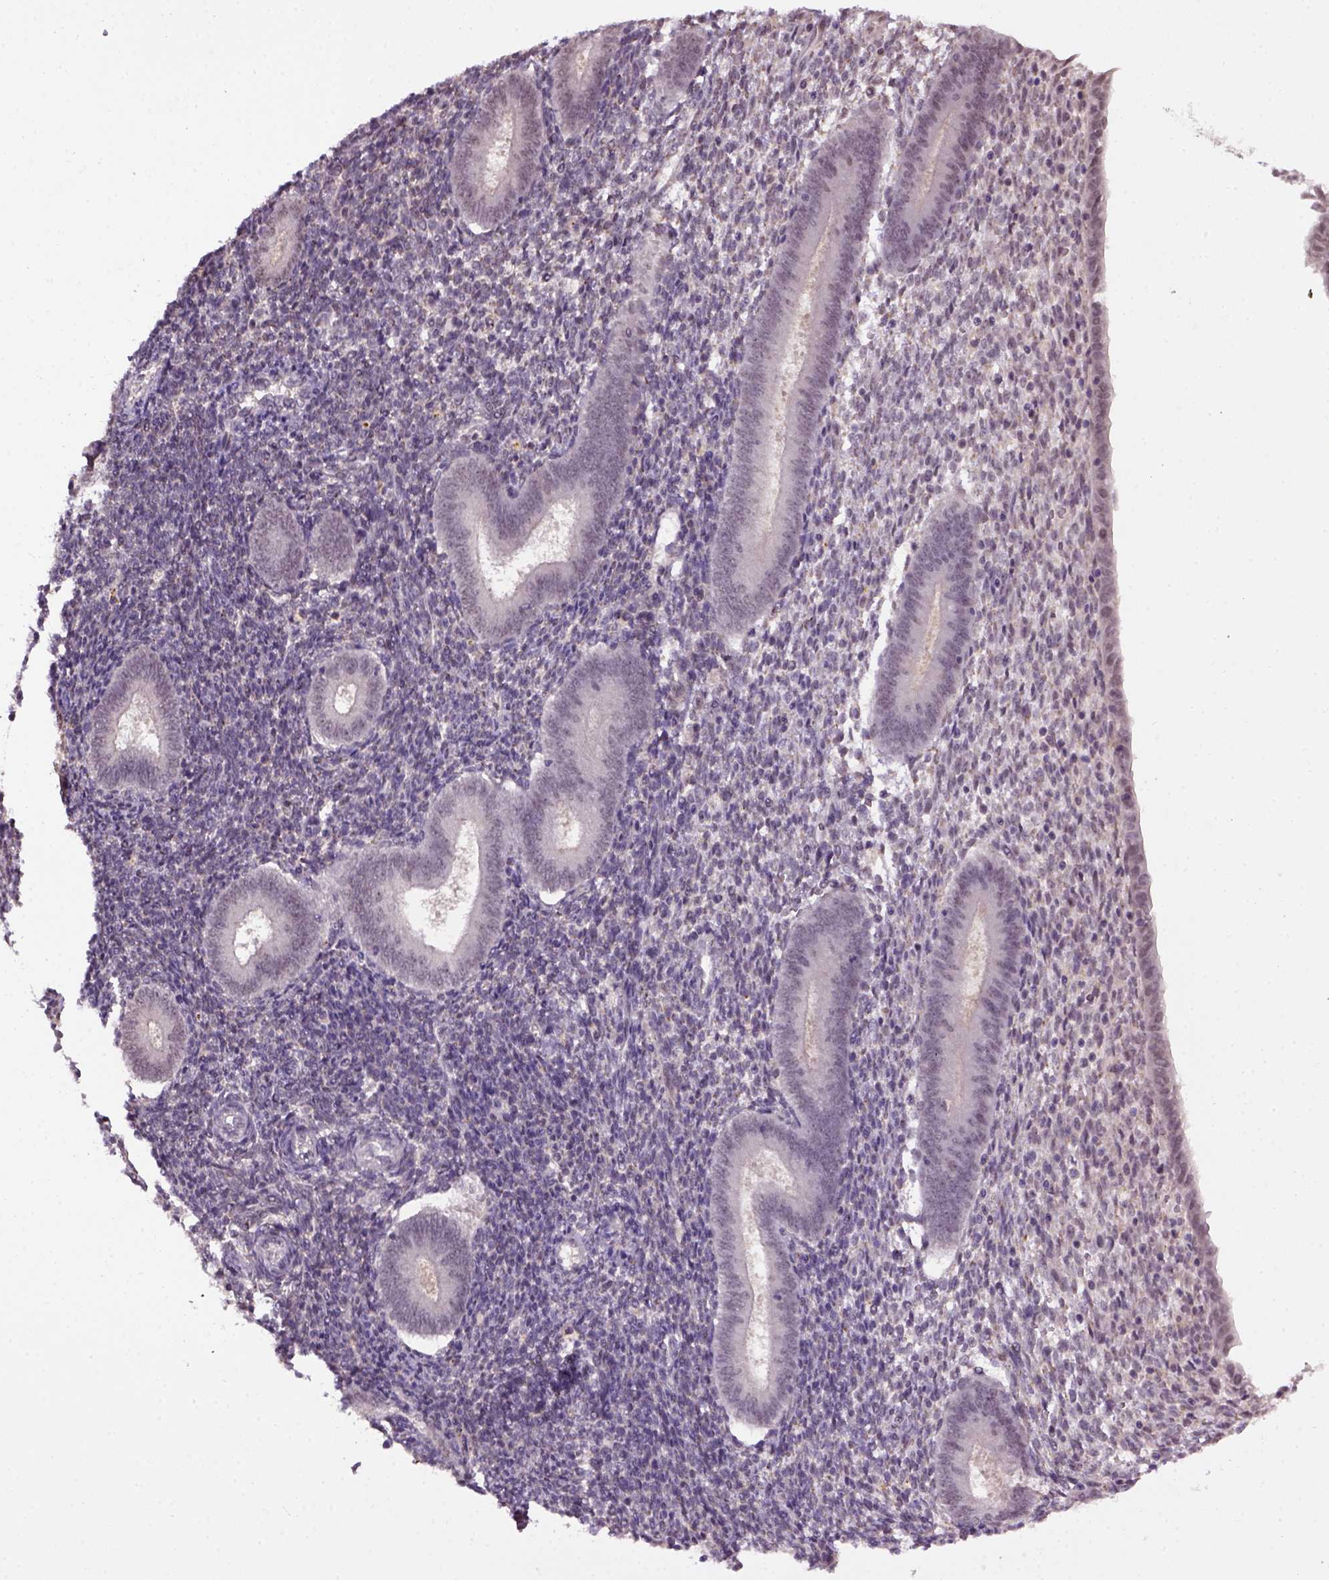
{"staining": {"intensity": "negative", "quantity": "none", "location": "none"}, "tissue": "endometrium", "cell_type": "Cells in endometrial stroma", "image_type": "normal", "snomed": [{"axis": "morphology", "description": "Normal tissue, NOS"}, {"axis": "topography", "description": "Endometrium"}], "caption": "There is no significant positivity in cells in endometrial stroma of endometrium. The staining was performed using DAB to visualize the protein expression in brown, while the nuclei were stained in blue with hematoxylin (Magnification: 20x).", "gene": "RAB43", "patient": {"sex": "female", "age": 25}}